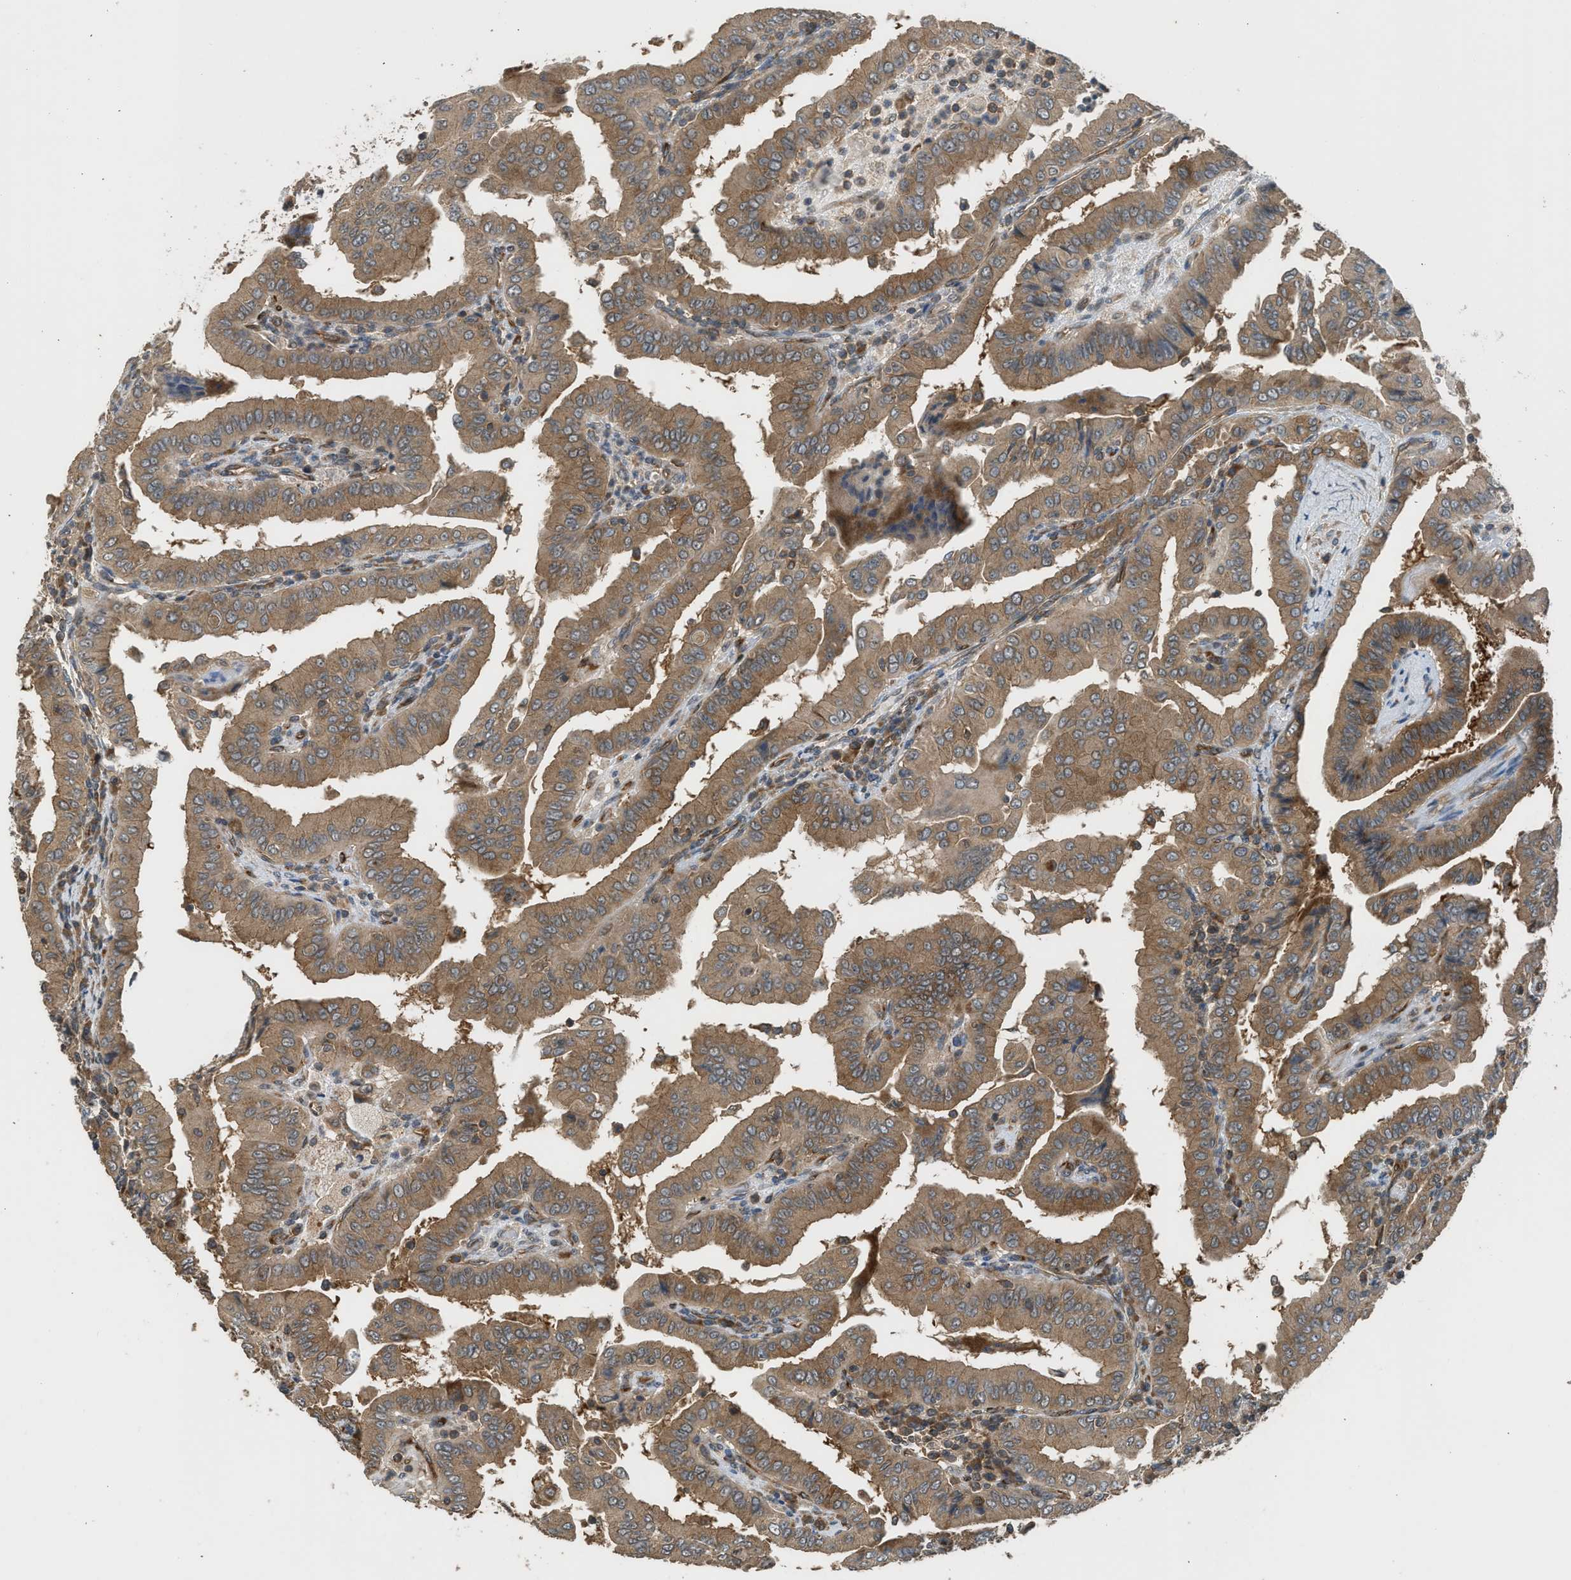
{"staining": {"intensity": "moderate", "quantity": ">75%", "location": "cytoplasmic/membranous"}, "tissue": "thyroid cancer", "cell_type": "Tumor cells", "image_type": "cancer", "snomed": [{"axis": "morphology", "description": "Papillary adenocarcinoma, NOS"}, {"axis": "topography", "description": "Thyroid gland"}], "caption": "Thyroid cancer (papillary adenocarcinoma) tissue displays moderate cytoplasmic/membranous positivity in about >75% of tumor cells", "gene": "HIP1R", "patient": {"sex": "male", "age": 33}}